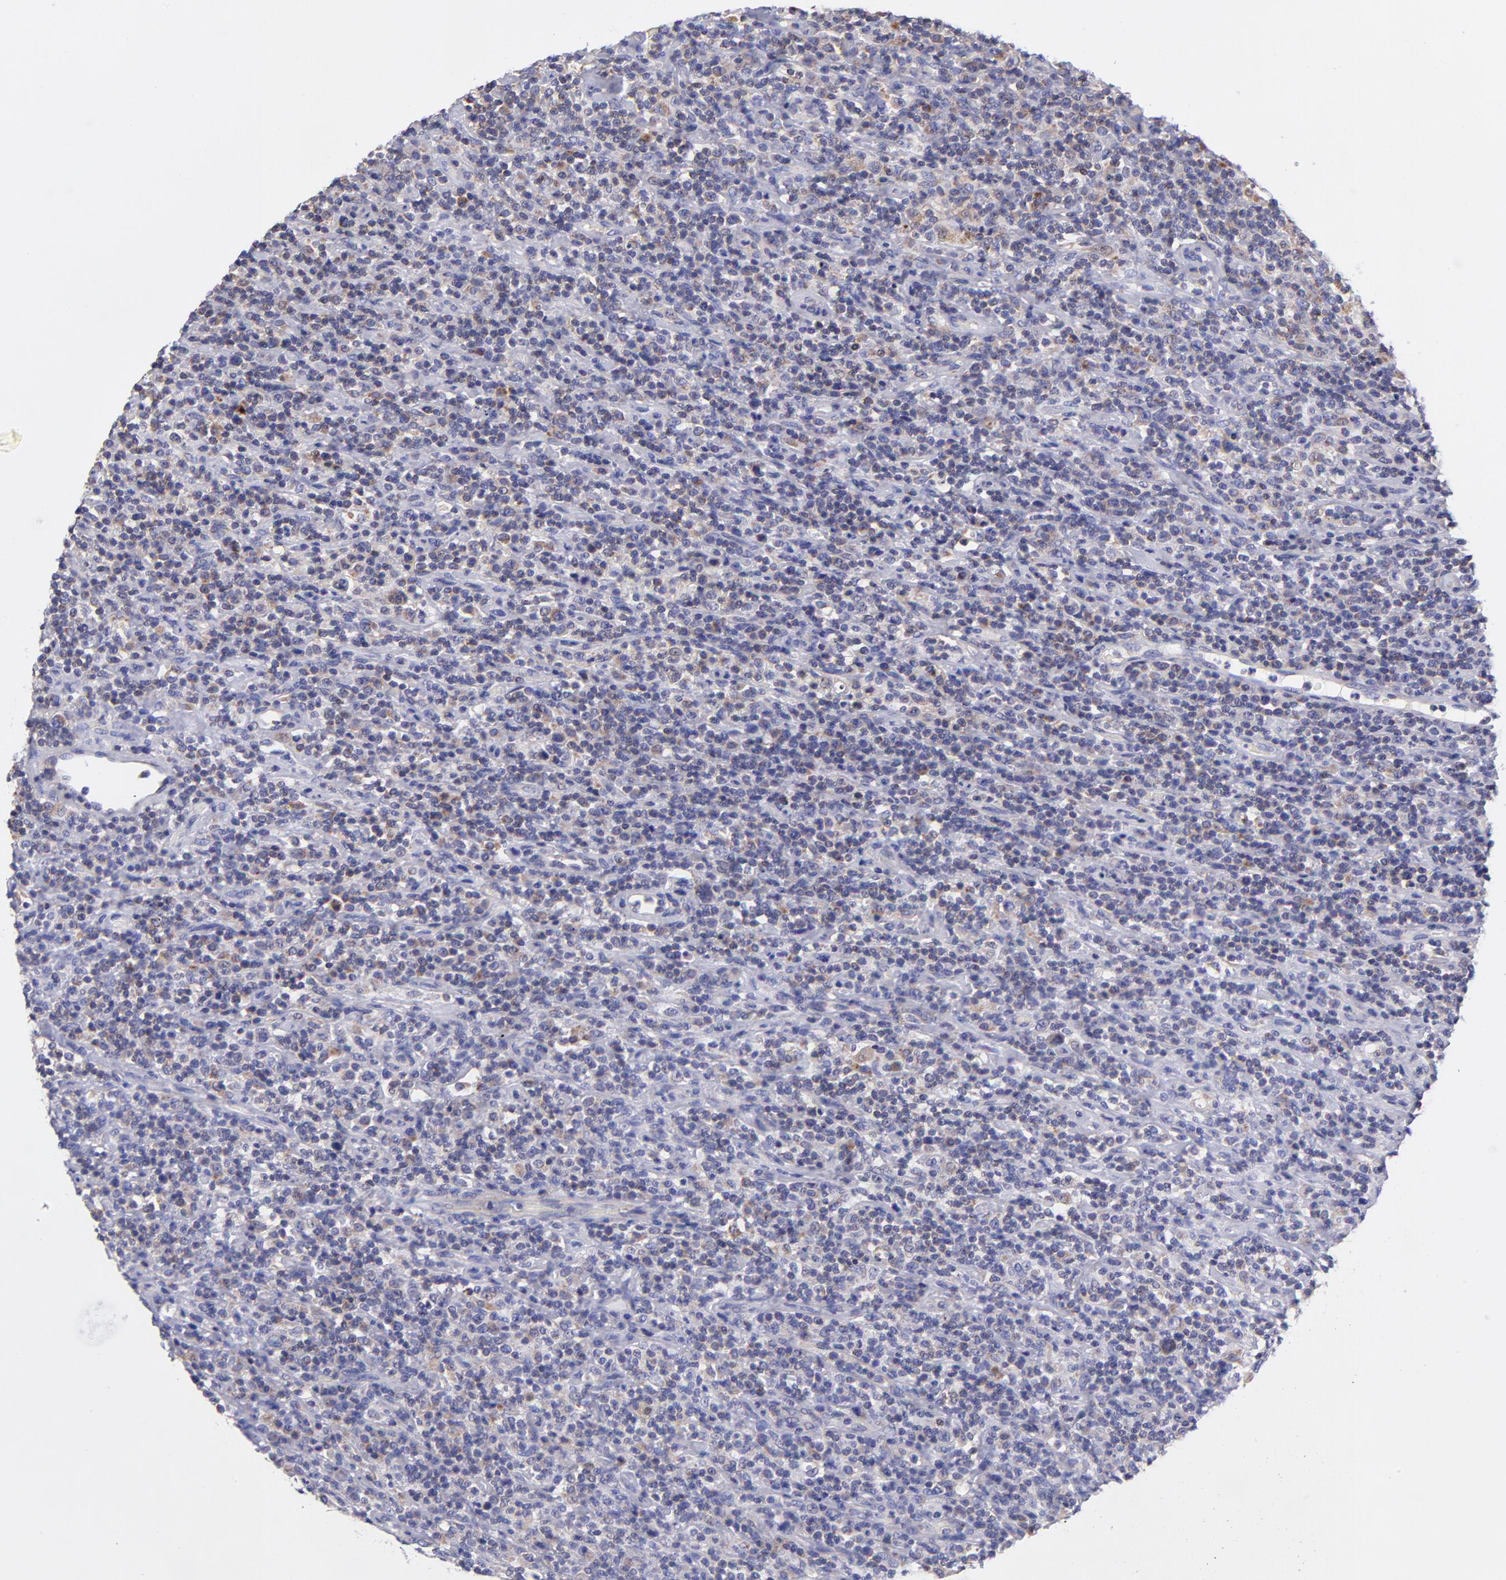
{"staining": {"intensity": "weak", "quantity": "<25%", "location": "cytoplasmic/membranous"}, "tissue": "lymphoma", "cell_type": "Tumor cells", "image_type": "cancer", "snomed": [{"axis": "morphology", "description": "Hodgkin's disease, NOS"}, {"axis": "topography", "description": "Lymph node"}], "caption": "Hodgkin's disease was stained to show a protein in brown. There is no significant staining in tumor cells. The staining was performed using DAB (3,3'-diaminobenzidine) to visualize the protein expression in brown, while the nuclei were stained in blue with hematoxylin (Magnification: 20x).", "gene": "NDUFB7", "patient": {"sex": "male", "age": 65}}